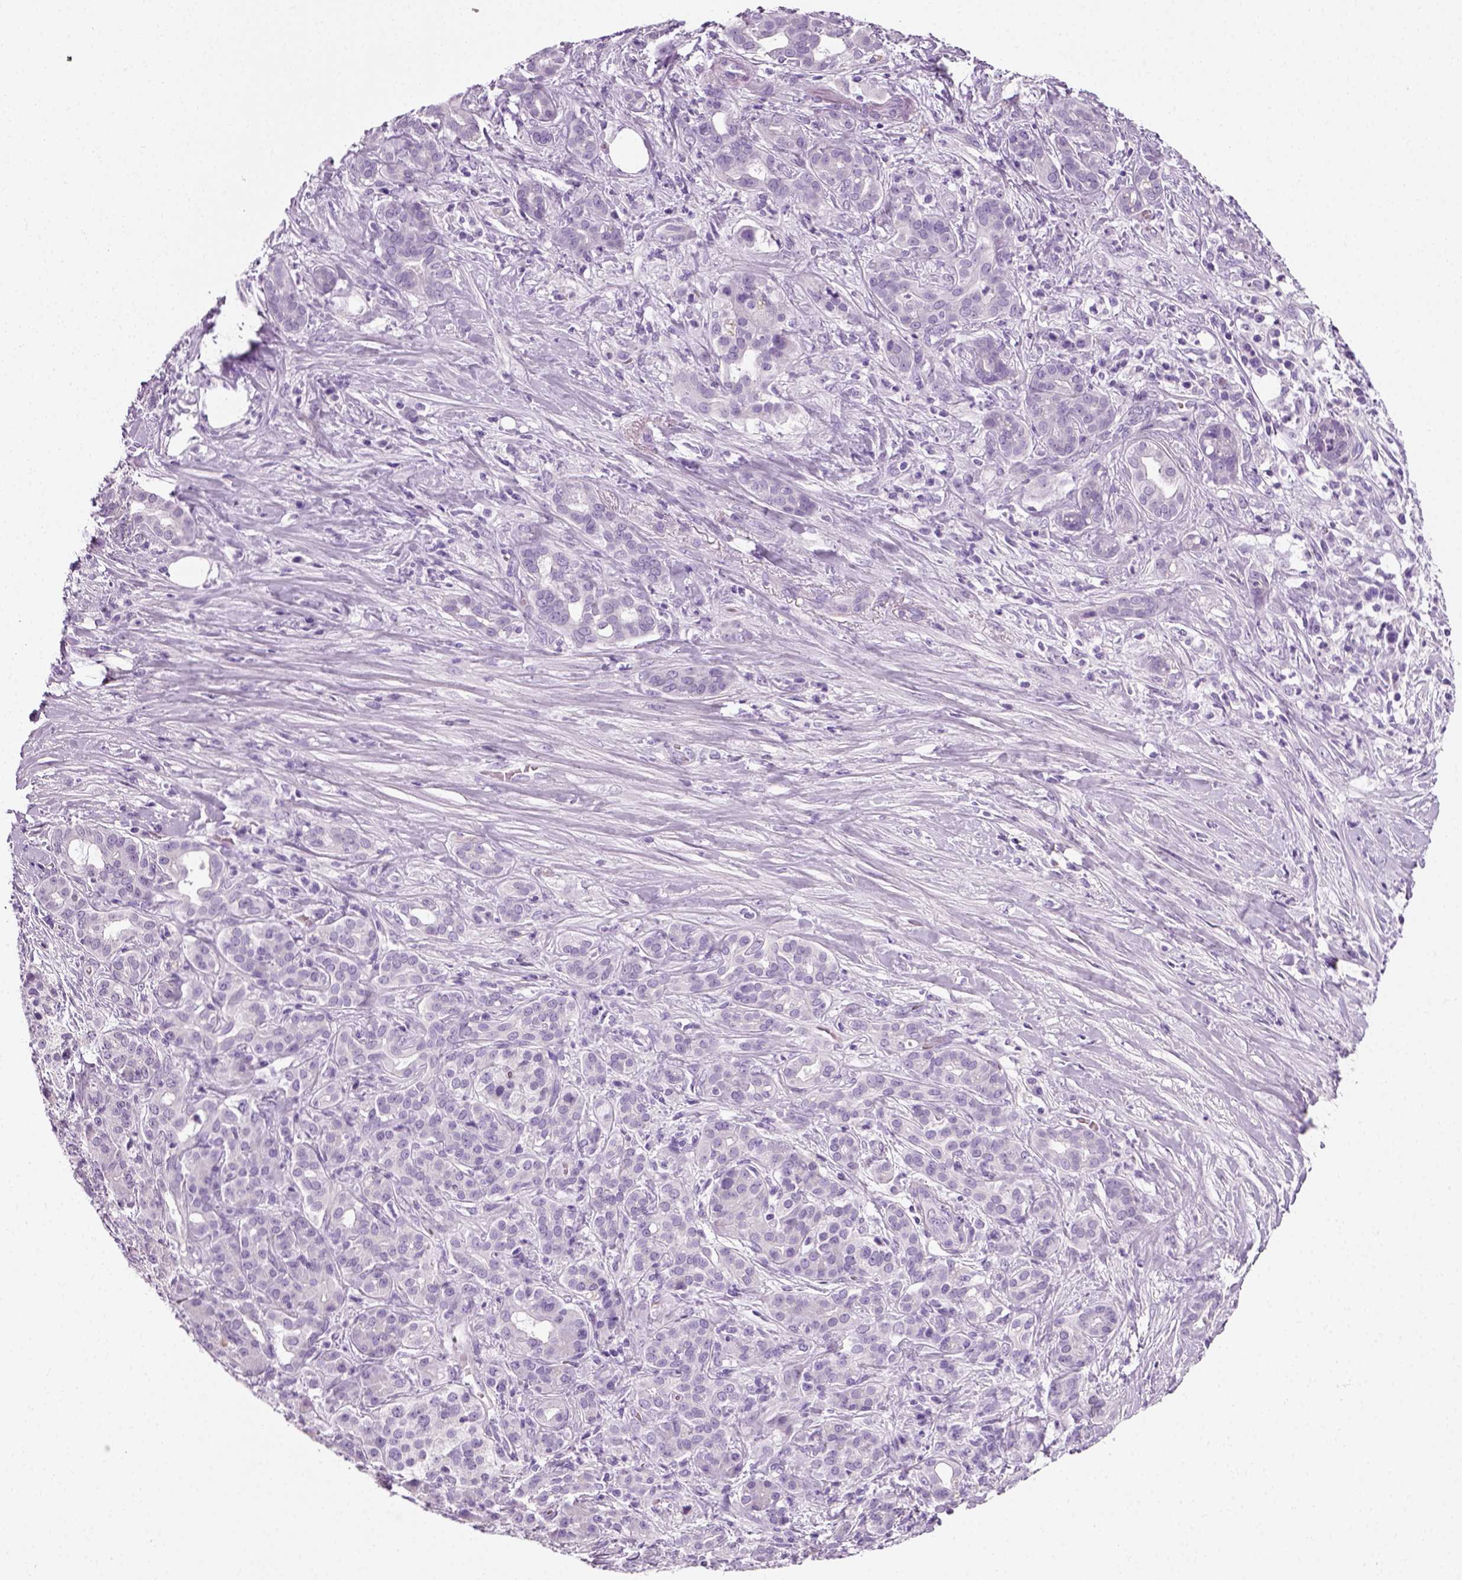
{"staining": {"intensity": "negative", "quantity": "none", "location": "none"}, "tissue": "pancreatic cancer", "cell_type": "Tumor cells", "image_type": "cancer", "snomed": [{"axis": "morphology", "description": "Normal tissue, NOS"}, {"axis": "morphology", "description": "Inflammation, NOS"}, {"axis": "morphology", "description": "Adenocarcinoma, NOS"}, {"axis": "topography", "description": "Pancreas"}], "caption": "There is no significant positivity in tumor cells of adenocarcinoma (pancreatic). (Immunohistochemistry, brightfield microscopy, high magnification).", "gene": "SPATA31E1", "patient": {"sex": "male", "age": 57}}